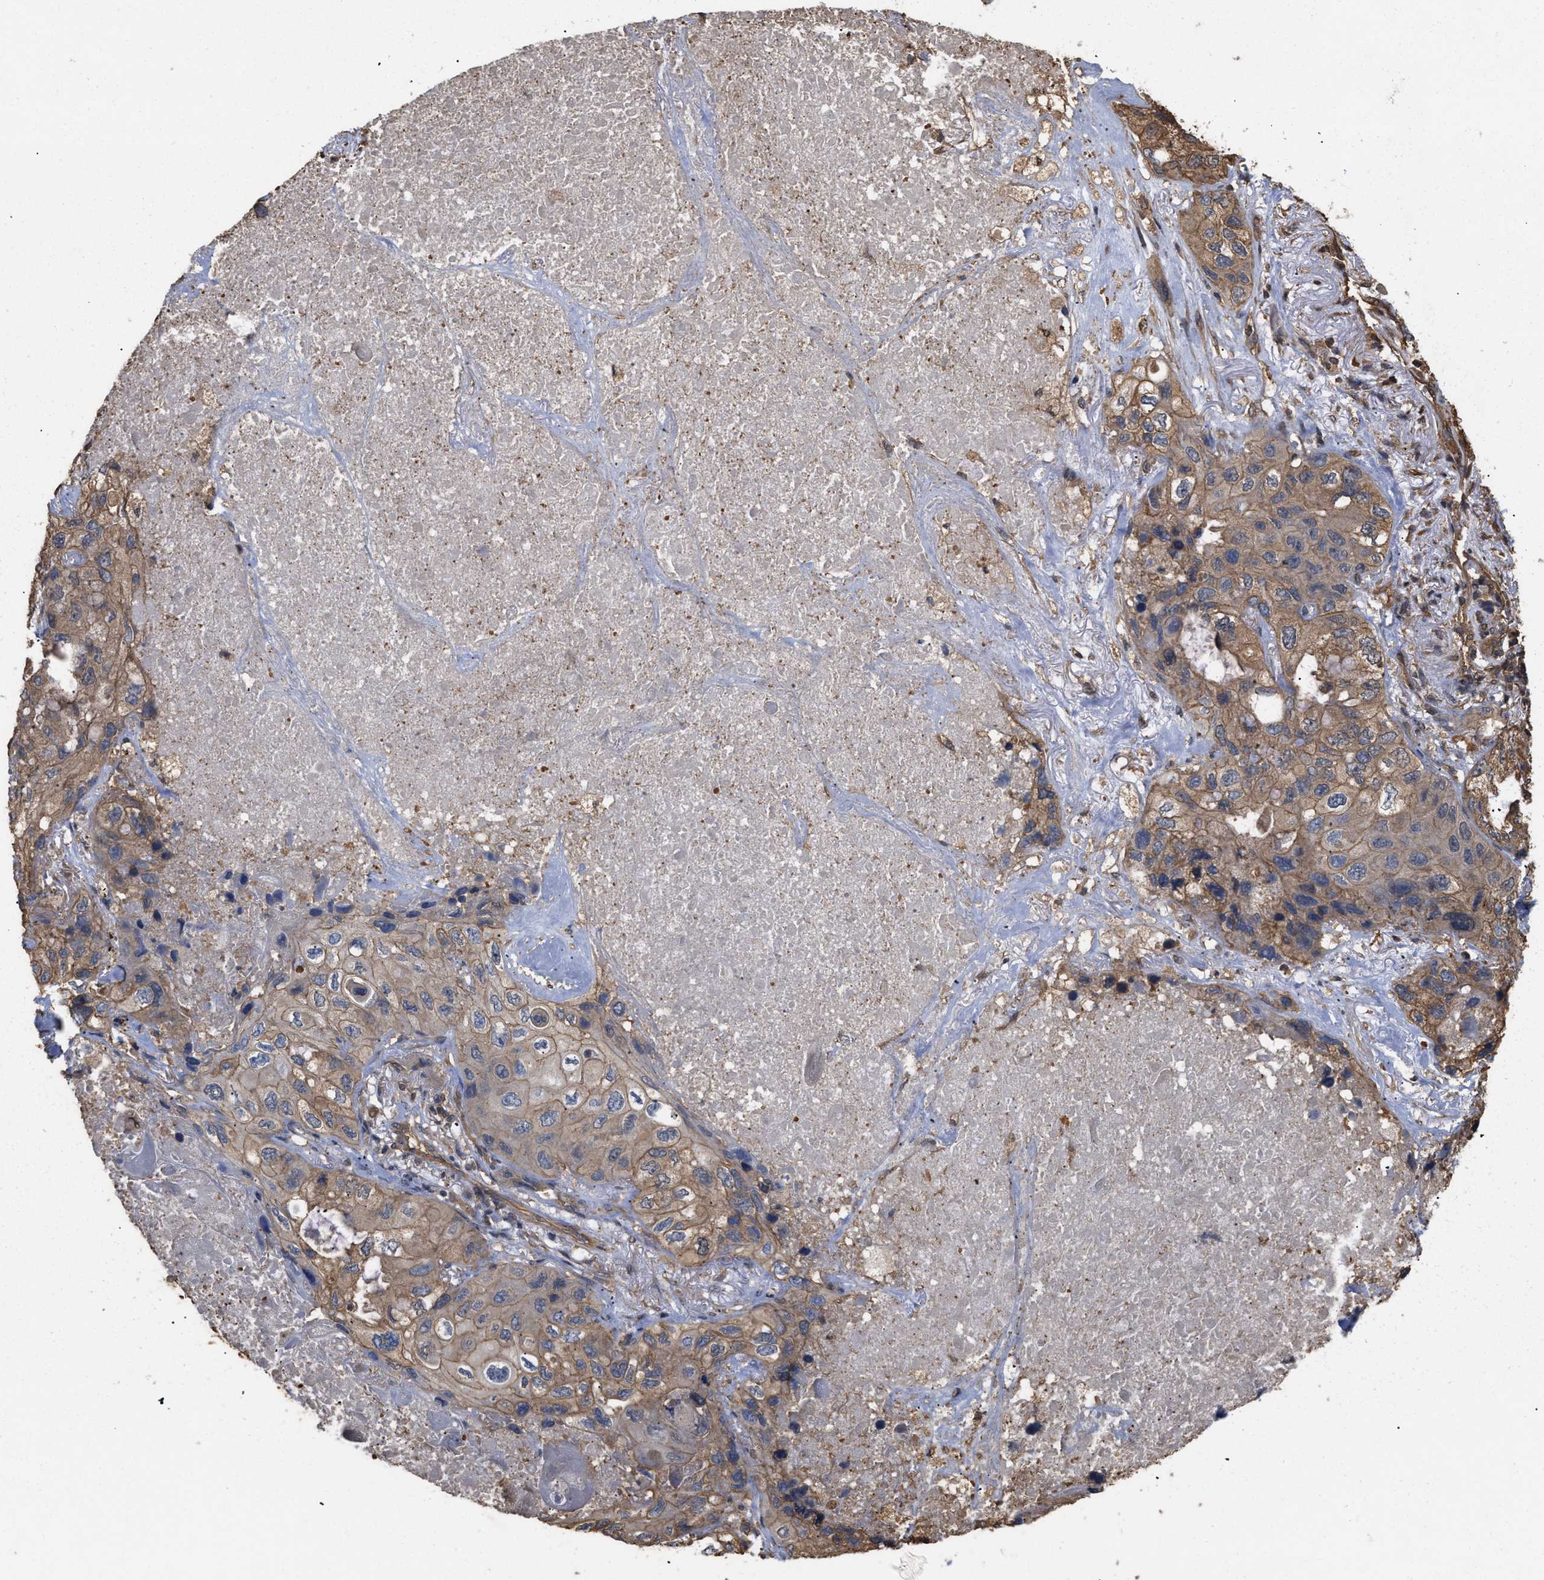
{"staining": {"intensity": "moderate", "quantity": ">75%", "location": "cytoplasmic/membranous"}, "tissue": "lung cancer", "cell_type": "Tumor cells", "image_type": "cancer", "snomed": [{"axis": "morphology", "description": "Squamous cell carcinoma, NOS"}, {"axis": "topography", "description": "Lung"}], "caption": "High-magnification brightfield microscopy of lung cancer (squamous cell carcinoma) stained with DAB (3,3'-diaminobenzidine) (brown) and counterstained with hematoxylin (blue). tumor cells exhibit moderate cytoplasmic/membranous positivity is appreciated in about>75% of cells.", "gene": "CALM1", "patient": {"sex": "female", "age": 73}}